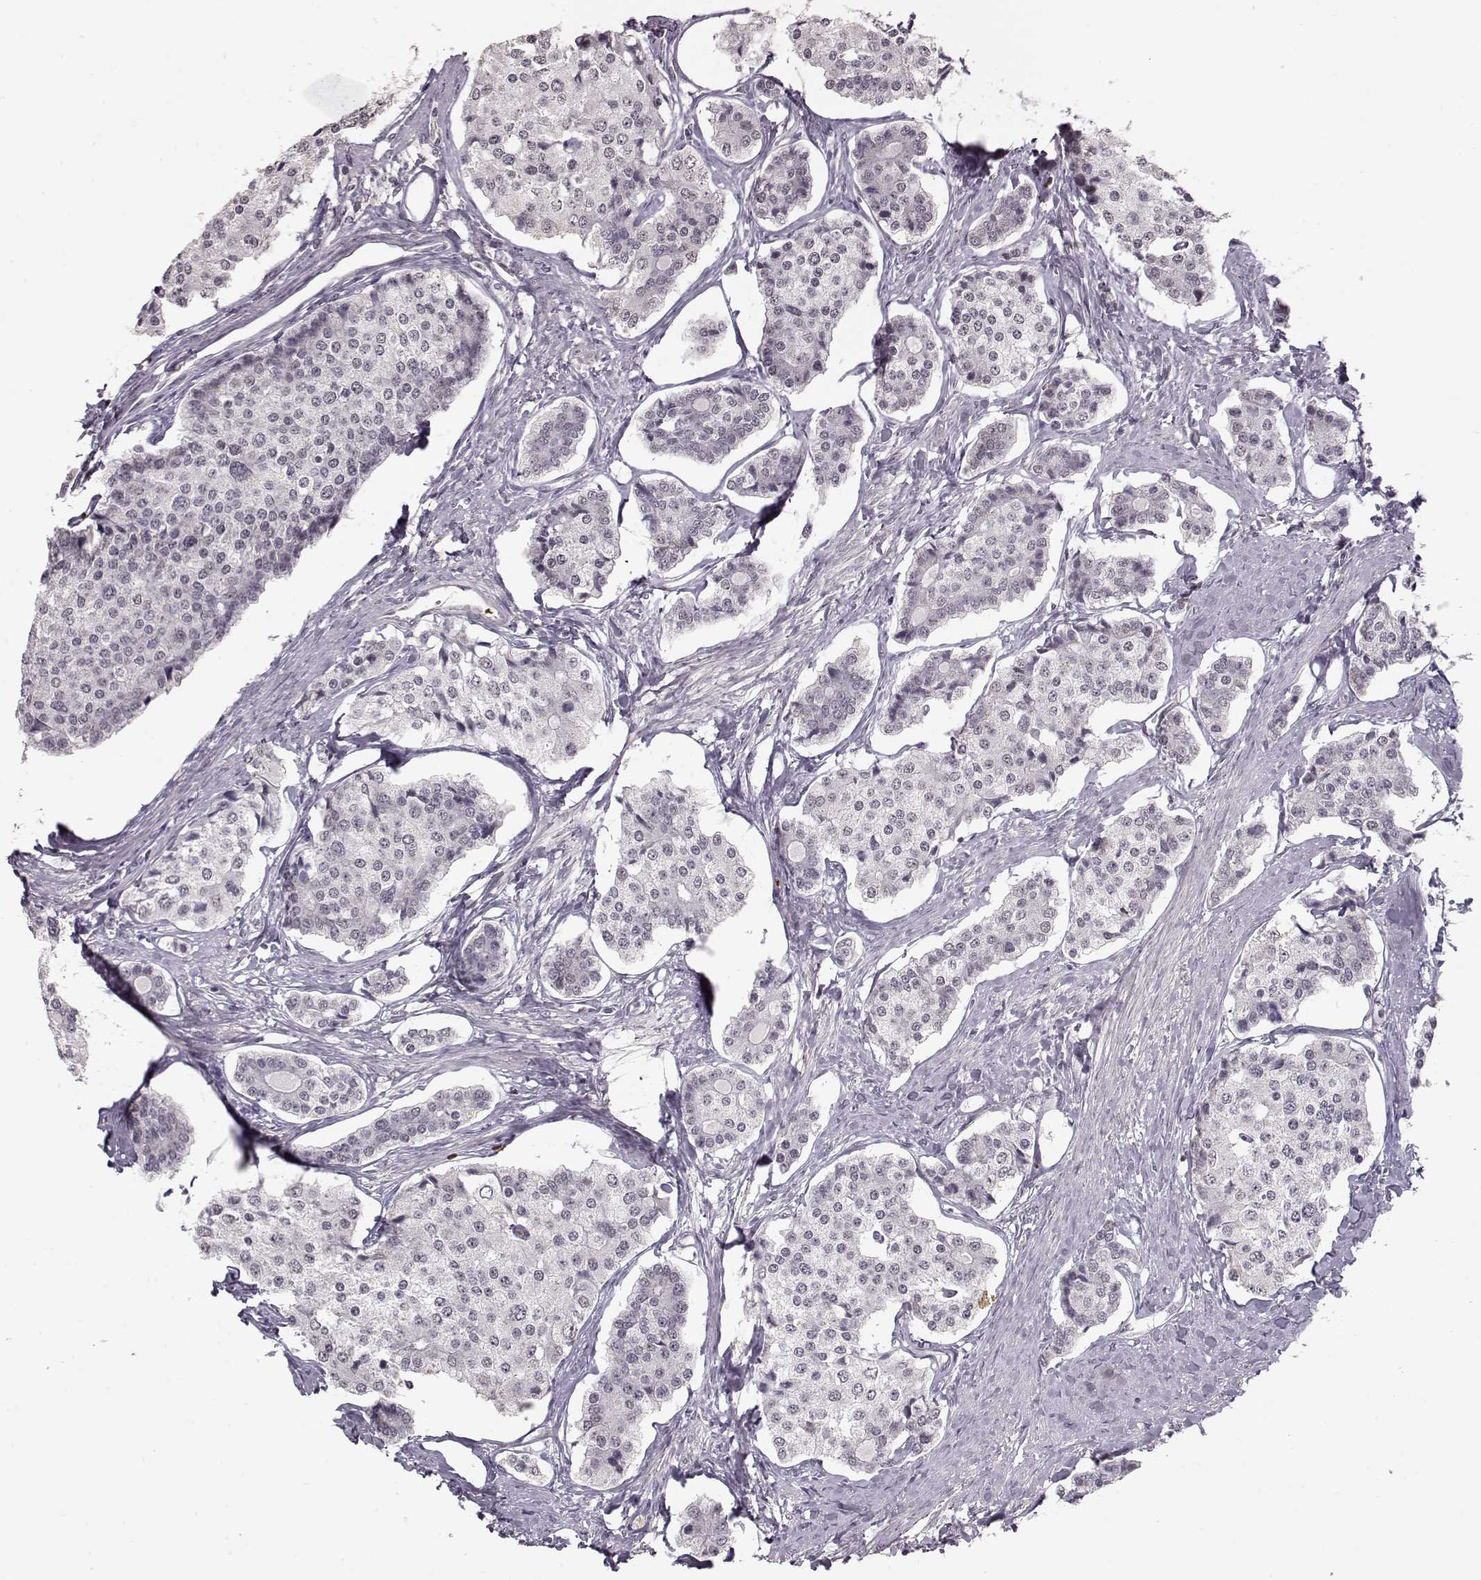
{"staining": {"intensity": "negative", "quantity": "none", "location": "none"}, "tissue": "carcinoid", "cell_type": "Tumor cells", "image_type": "cancer", "snomed": [{"axis": "morphology", "description": "Carcinoid, malignant, NOS"}, {"axis": "topography", "description": "Small intestine"}], "caption": "This is an IHC histopathology image of carcinoid (malignant). There is no expression in tumor cells.", "gene": "PCP4", "patient": {"sex": "female", "age": 65}}